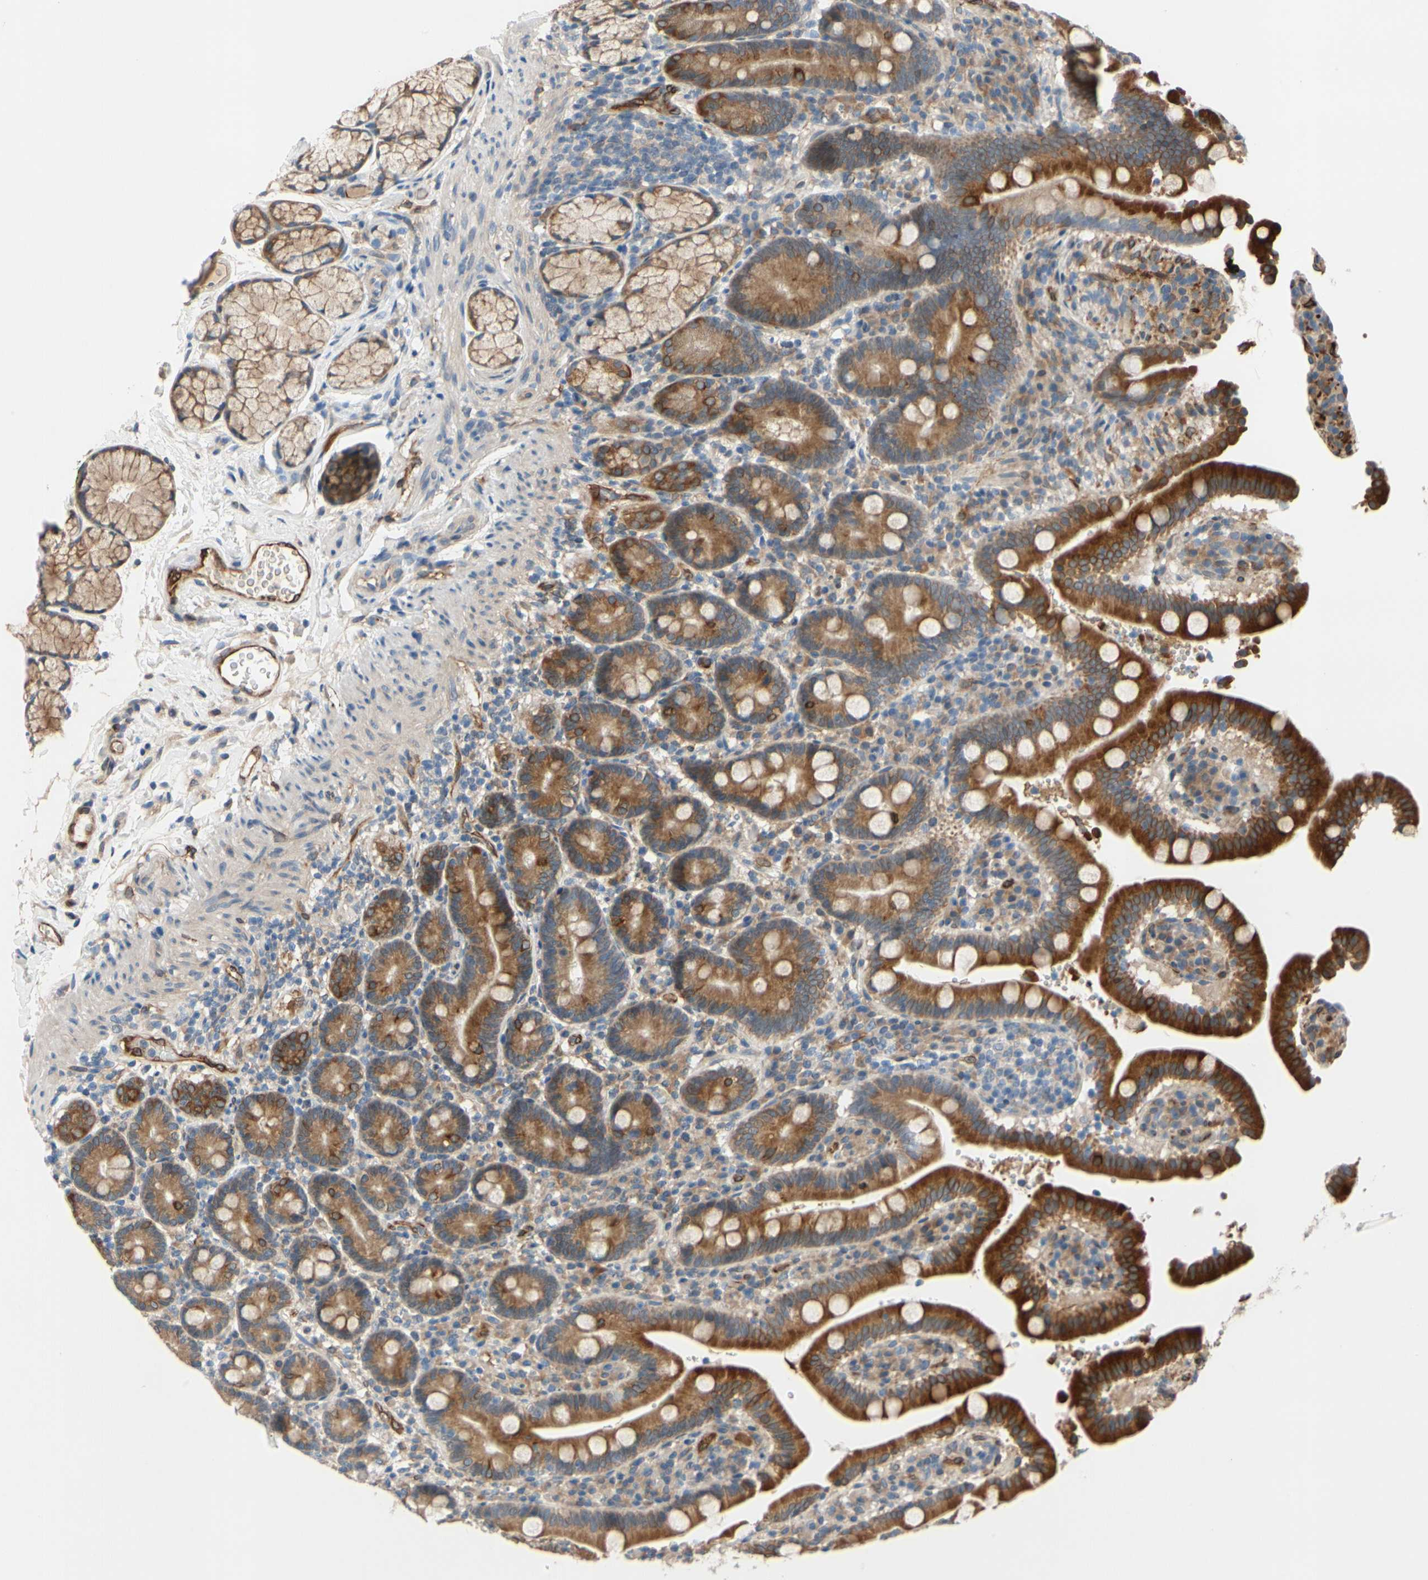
{"staining": {"intensity": "strong", "quantity": ">75%", "location": "cytoplasmic/membranous"}, "tissue": "duodenum", "cell_type": "Glandular cells", "image_type": "normal", "snomed": [{"axis": "morphology", "description": "Normal tissue, NOS"}, {"axis": "topography", "description": "Small intestine, NOS"}], "caption": "IHC (DAB (3,3'-diaminobenzidine)) staining of normal duodenum displays strong cytoplasmic/membranous protein positivity in about >75% of glandular cells. (brown staining indicates protein expression, while blue staining denotes nuclei).", "gene": "PRXL2A", "patient": {"sex": "female", "age": 71}}